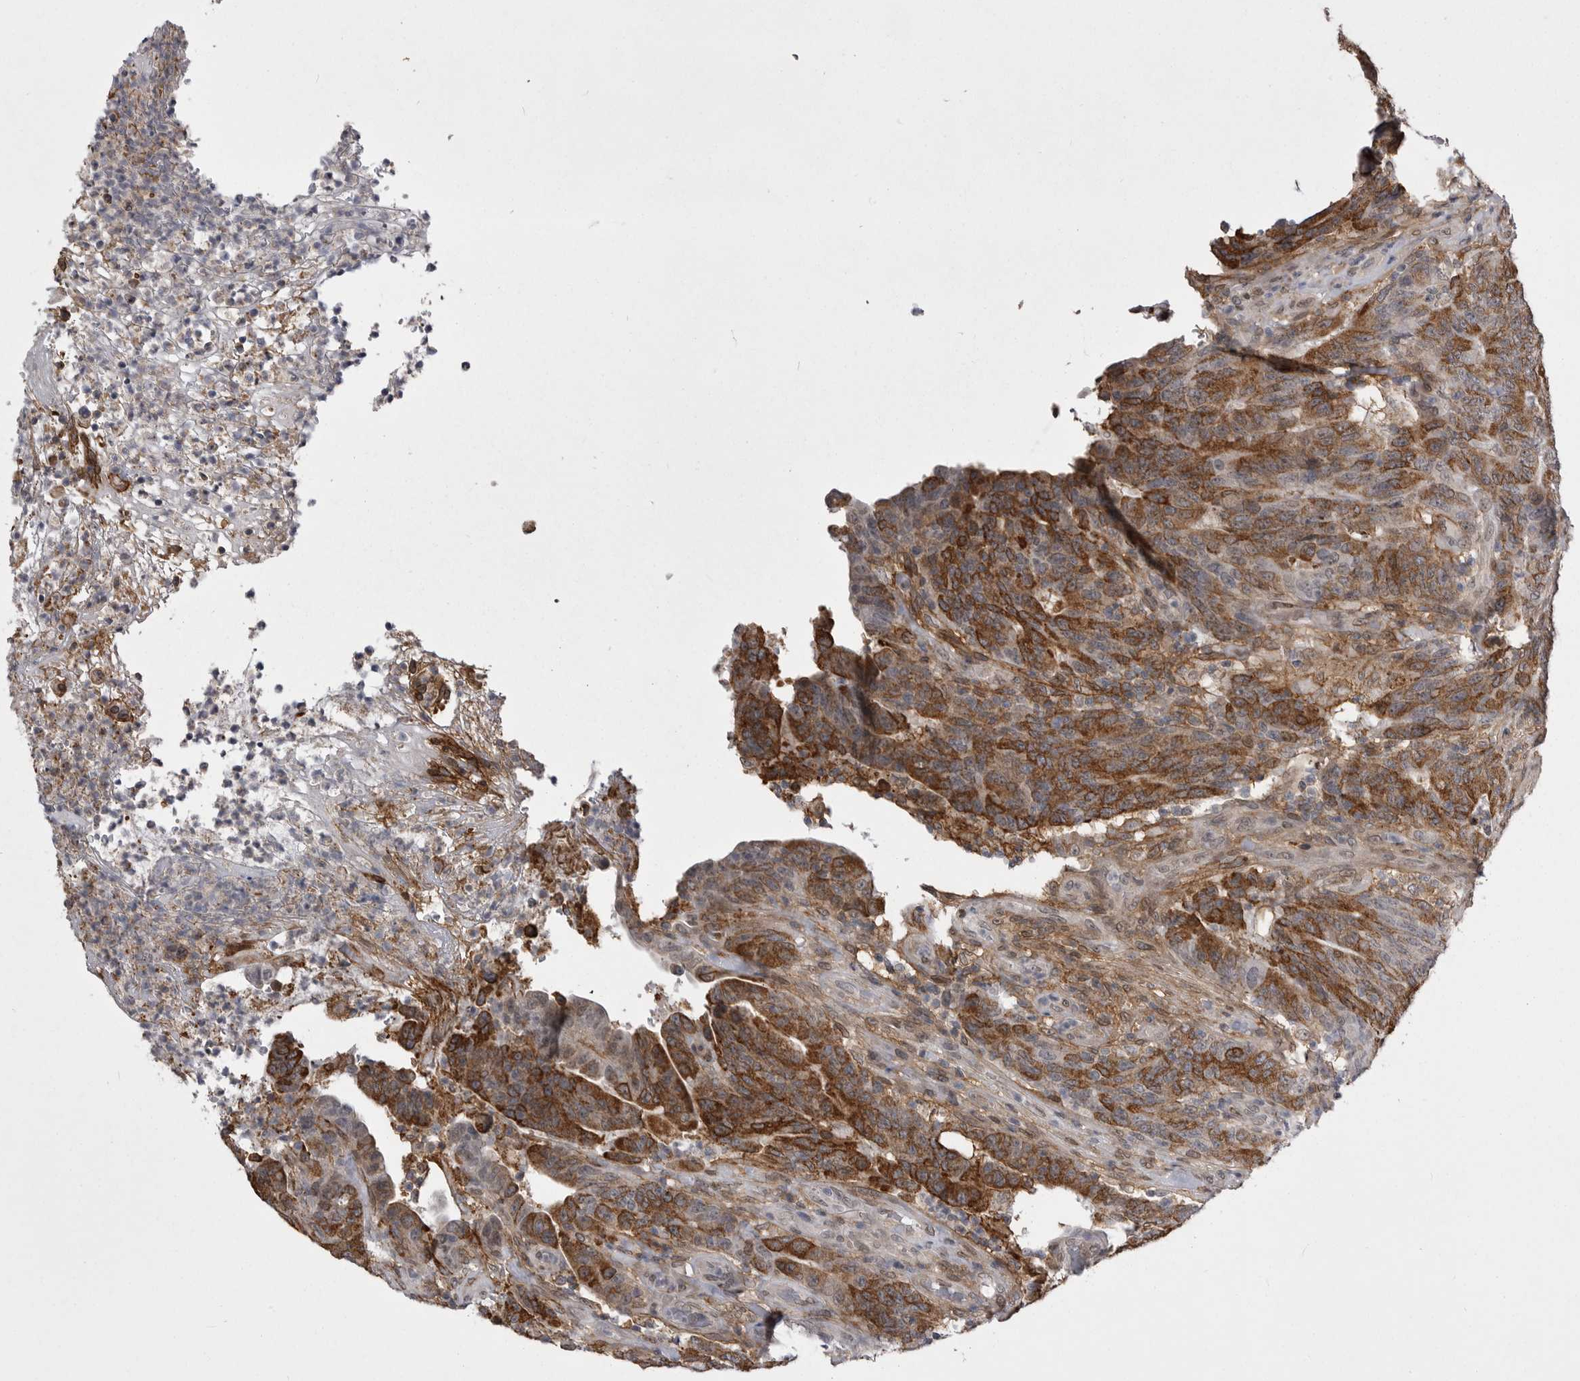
{"staining": {"intensity": "moderate", "quantity": ">75%", "location": "cytoplasmic/membranous"}, "tissue": "colorectal cancer", "cell_type": "Tumor cells", "image_type": "cancer", "snomed": [{"axis": "morphology", "description": "Normal tissue, NOS"}, {"axis": "morphology", "description": "Adenocarcinoma, NOS"}, {"axis": "topography", "description": "Colon"}], "caption": "Moderate cytoplasmic/membranous protein staining is identified in approximately >75% of tumor cells in adenocarcinoma (colorectal).", "gene": "ABL1", "patient": {"sex": "female", "age": 75}}